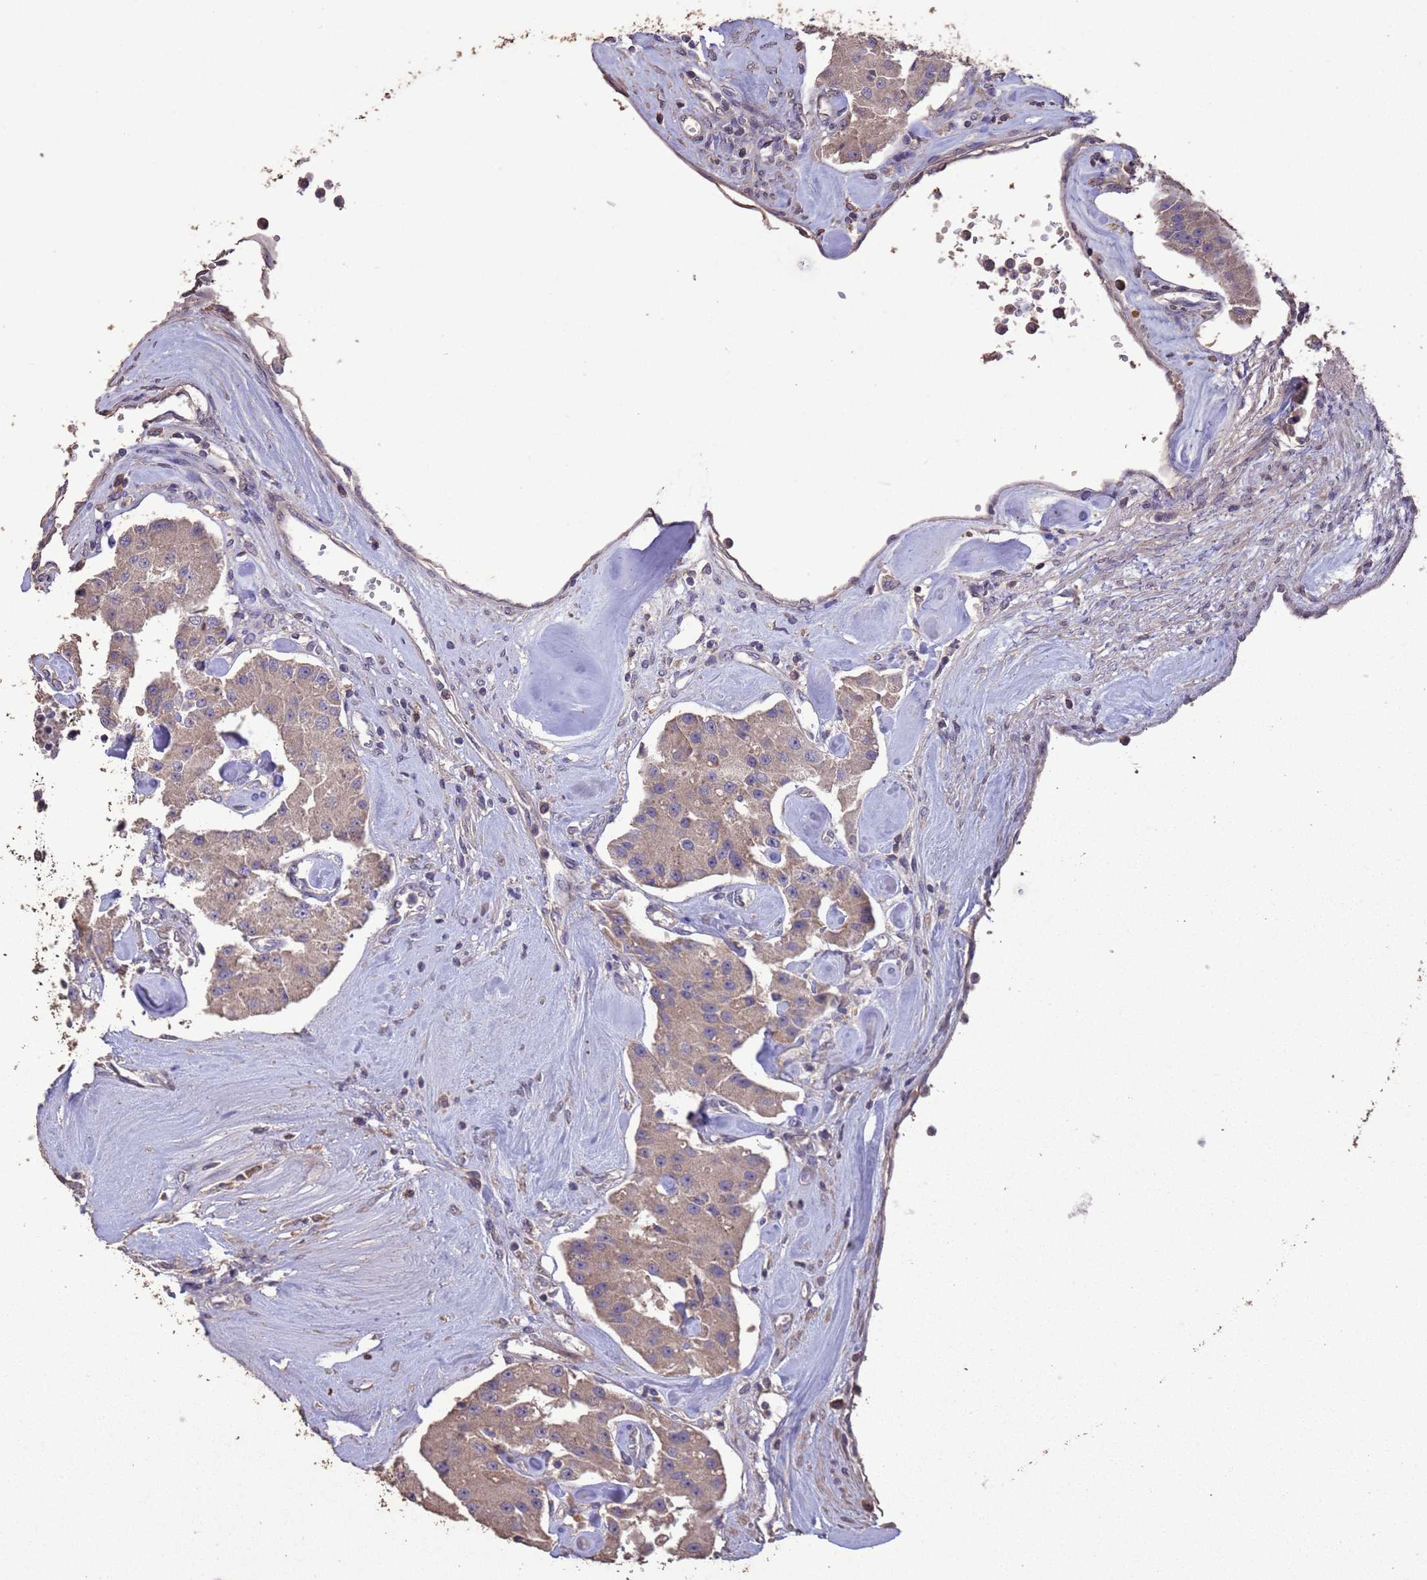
{"staining": {"intensity": "weak", "quantity": ">75%", "location": "cytoplasmic/membranous"}, "tissue": "carcinoid", "cell_type": "Tumor cells", "image_type": "cancer", "snomed": [{"axis": "morphology", "description": "Carcinoid, malignant, NOS"}, {"axis": "topography", "description": "Pancreas"}], "caption": "Weak cytoplasmic/membranous protein expression is appreciated in approximately >75% of tumor cells in malignant carcinoid. (DAB IHC with brightfield microscopy, high magnification).", "gene": "SLC9B2", "patient": {"sex": "male", "age": 41}}